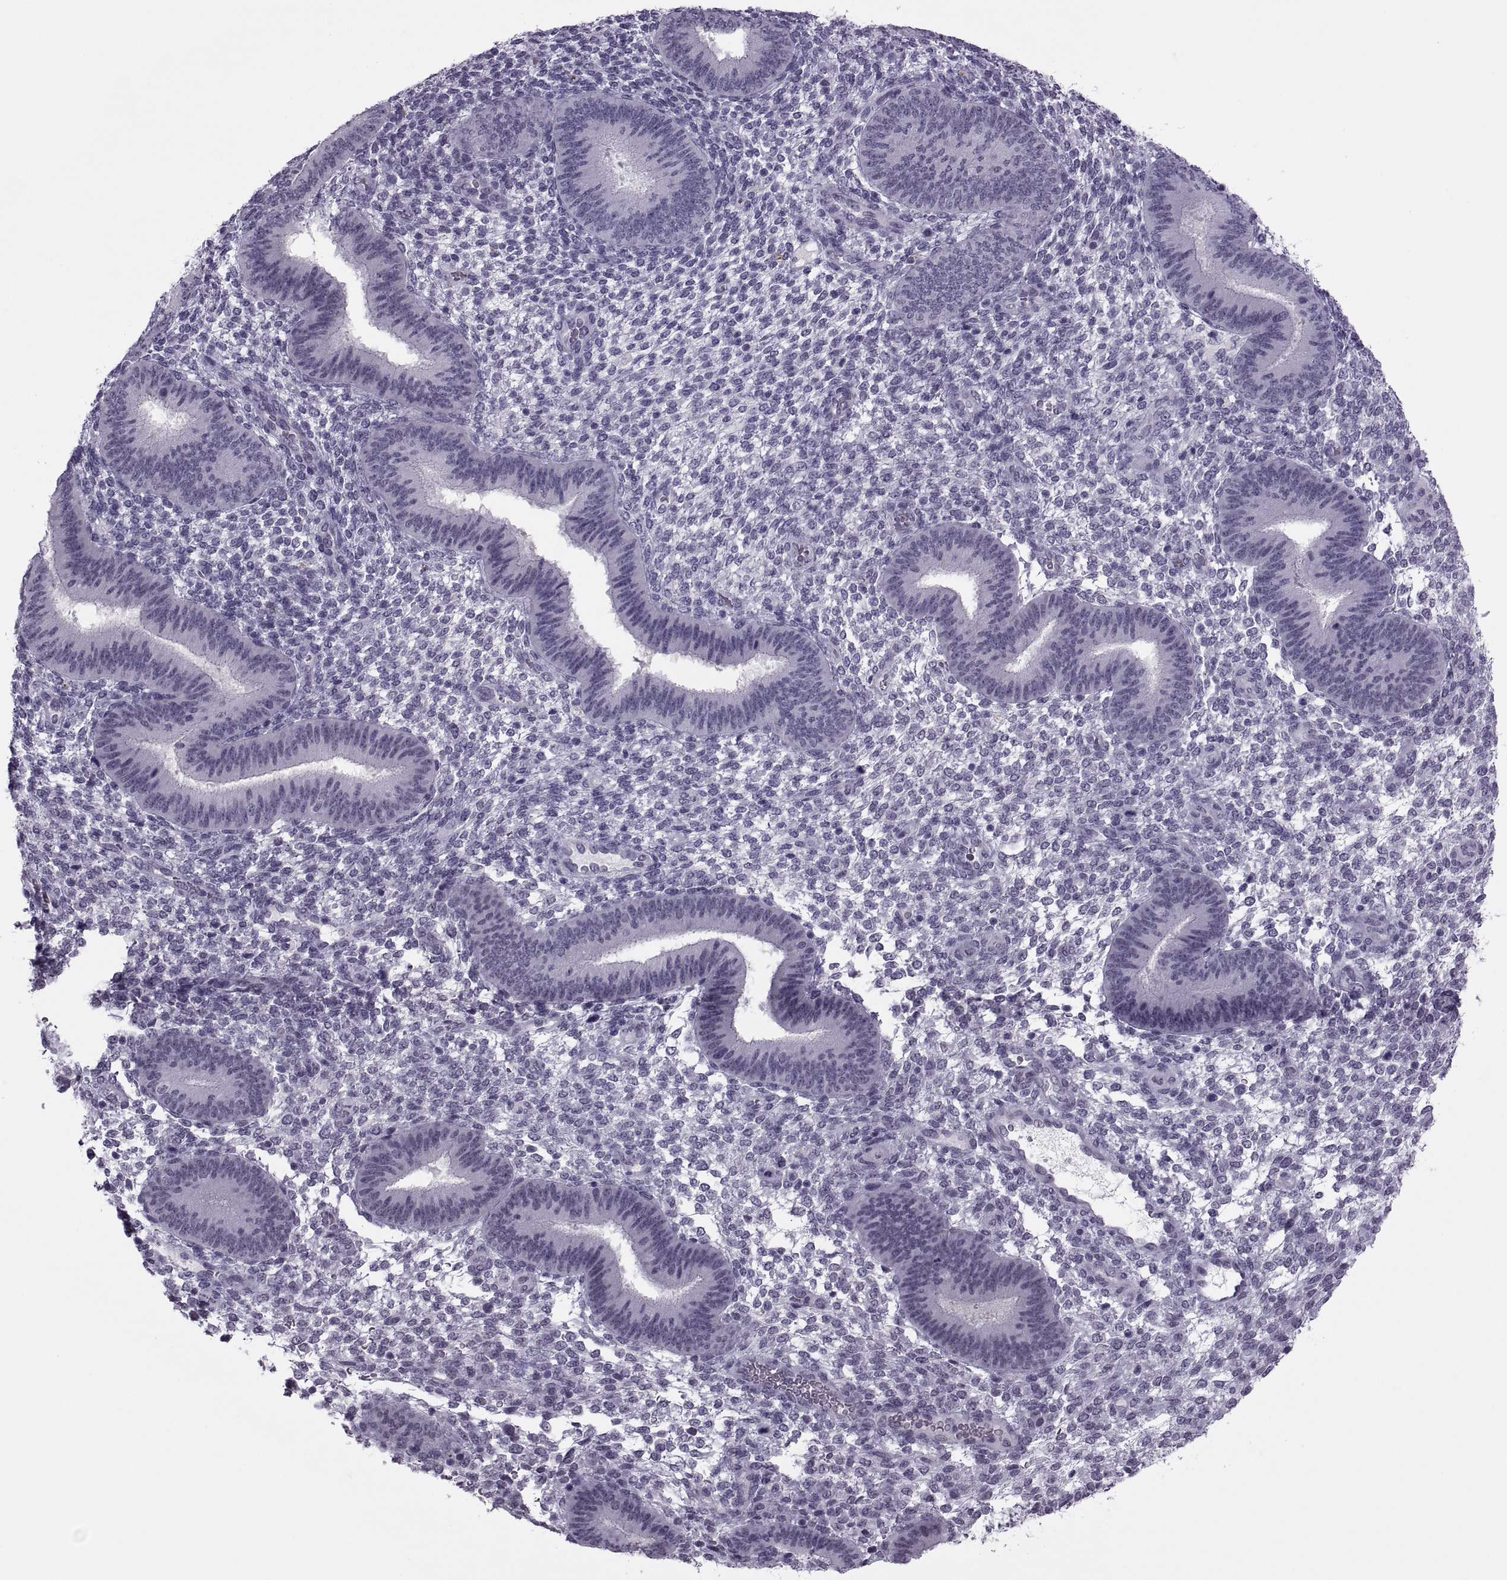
{"staining": {"intensity": "negative", "quantity": "none", "location": "none"}, "tissue": "endometrium", "cell_type": "Cells in endometrial stroma", "image_type": "normal", "snomed": [{"axis": "morphology", "description": "Normal tissue, NOS"}, {"axis": "topography", "description": "Endometrium"}], "caption": "Protein analysis of normal endometrium shows no significant expression in cells in endometrial stroma.", "gene": "SYNGR4", "patient": {"sex": "female", "age": 39}}